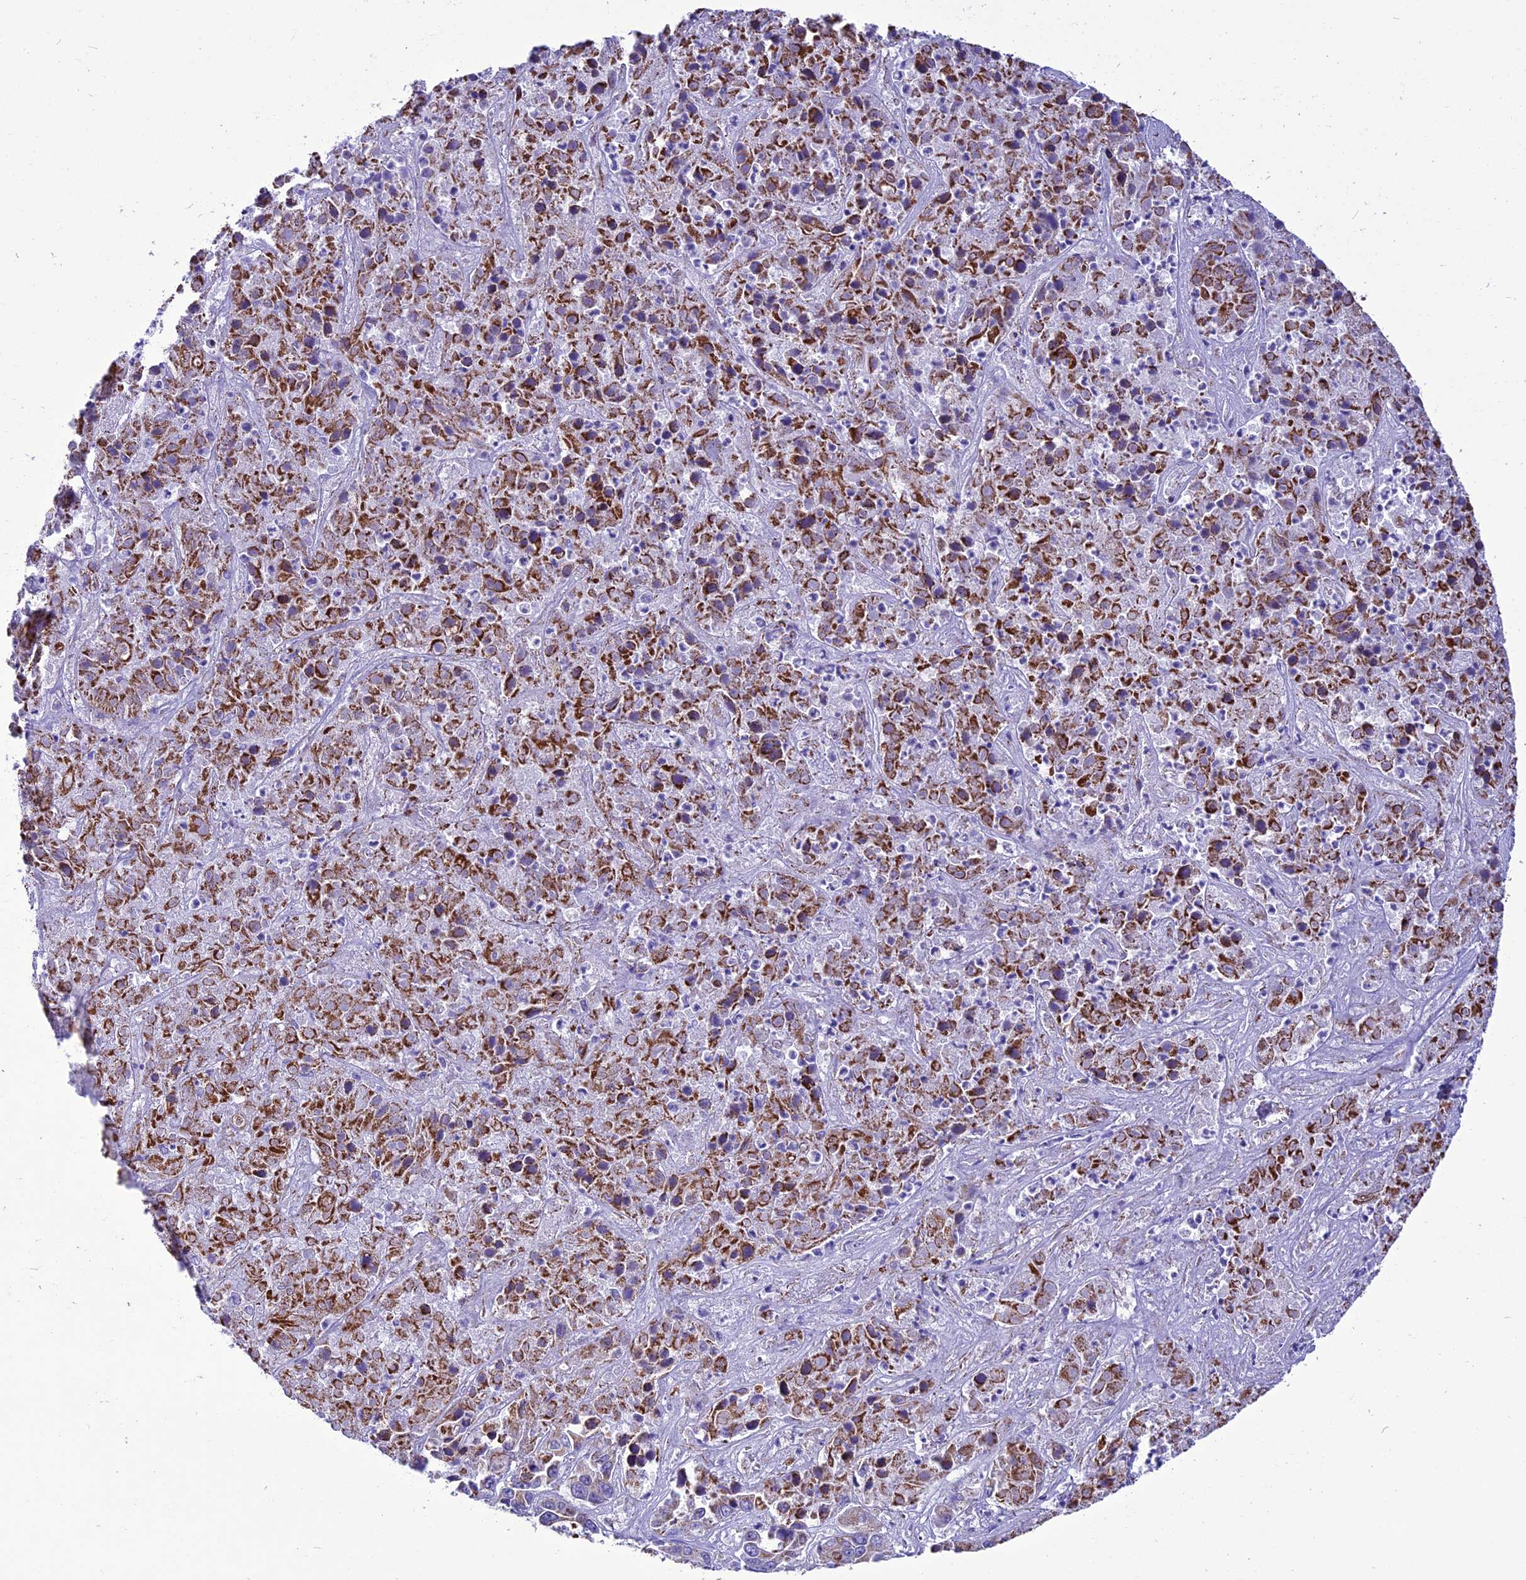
{"staining": {"intensity": "strong", "quantity": ">75%", "location": "cytoplasmic/membranous"}, "tissue": "liver cancer", "cell_type": "Tumor cells", "image_type": "cancer", "snomed": [{"axis": "morphology", "description": "Cholangiocarcinoma"}, {"axis": "topography", "description": "Liver"}], "caption": "Brown immunohistochemical staining in human liver cancer (cholangiocarcinoma) displays strong cytoplasmic/membranous expression in approximately >75% of tumor cells.", "gene": "ICA1L", "patient": {"sex": "female", "age": 52}}